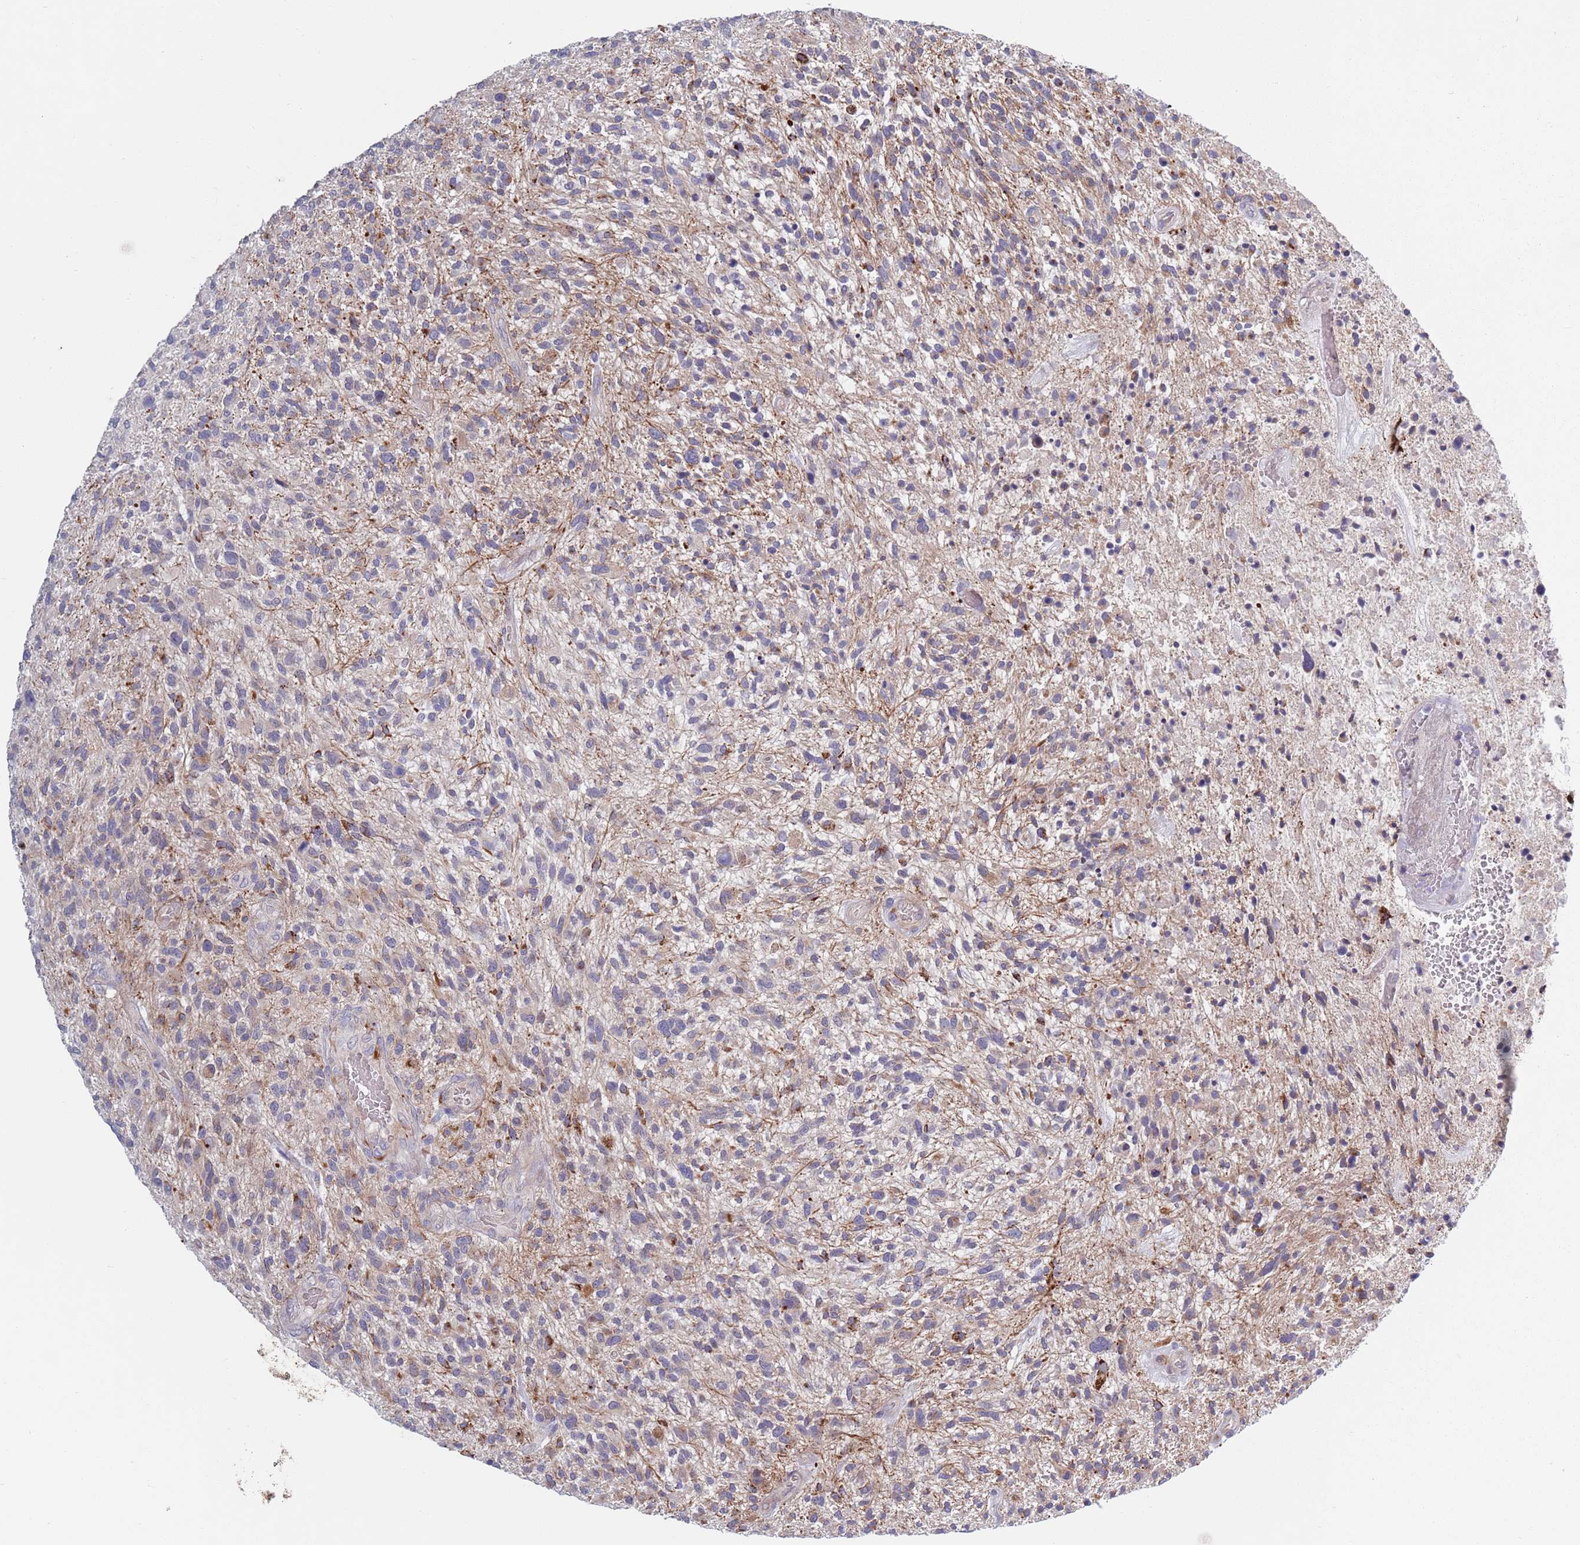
{"staining": {"intensity": "weak", "quantity": "<25%", "location": "cytoplasmic/membranous"}, "tissue": "glioma", "cell_type": "Tumor cells", "image_type": "cancer", "snomed": [{"axis": "morphology", "description": "Glioma, malignant, High grade"}, {"axis": "topography", "description": "Brain"}], "caption": "The IHC histopathology image has no significant positivity in tumor cells of malignant glioma (high-grade) tissue.", "gene": "TYW1", "patient": {"sex": "male", "age": 47}}